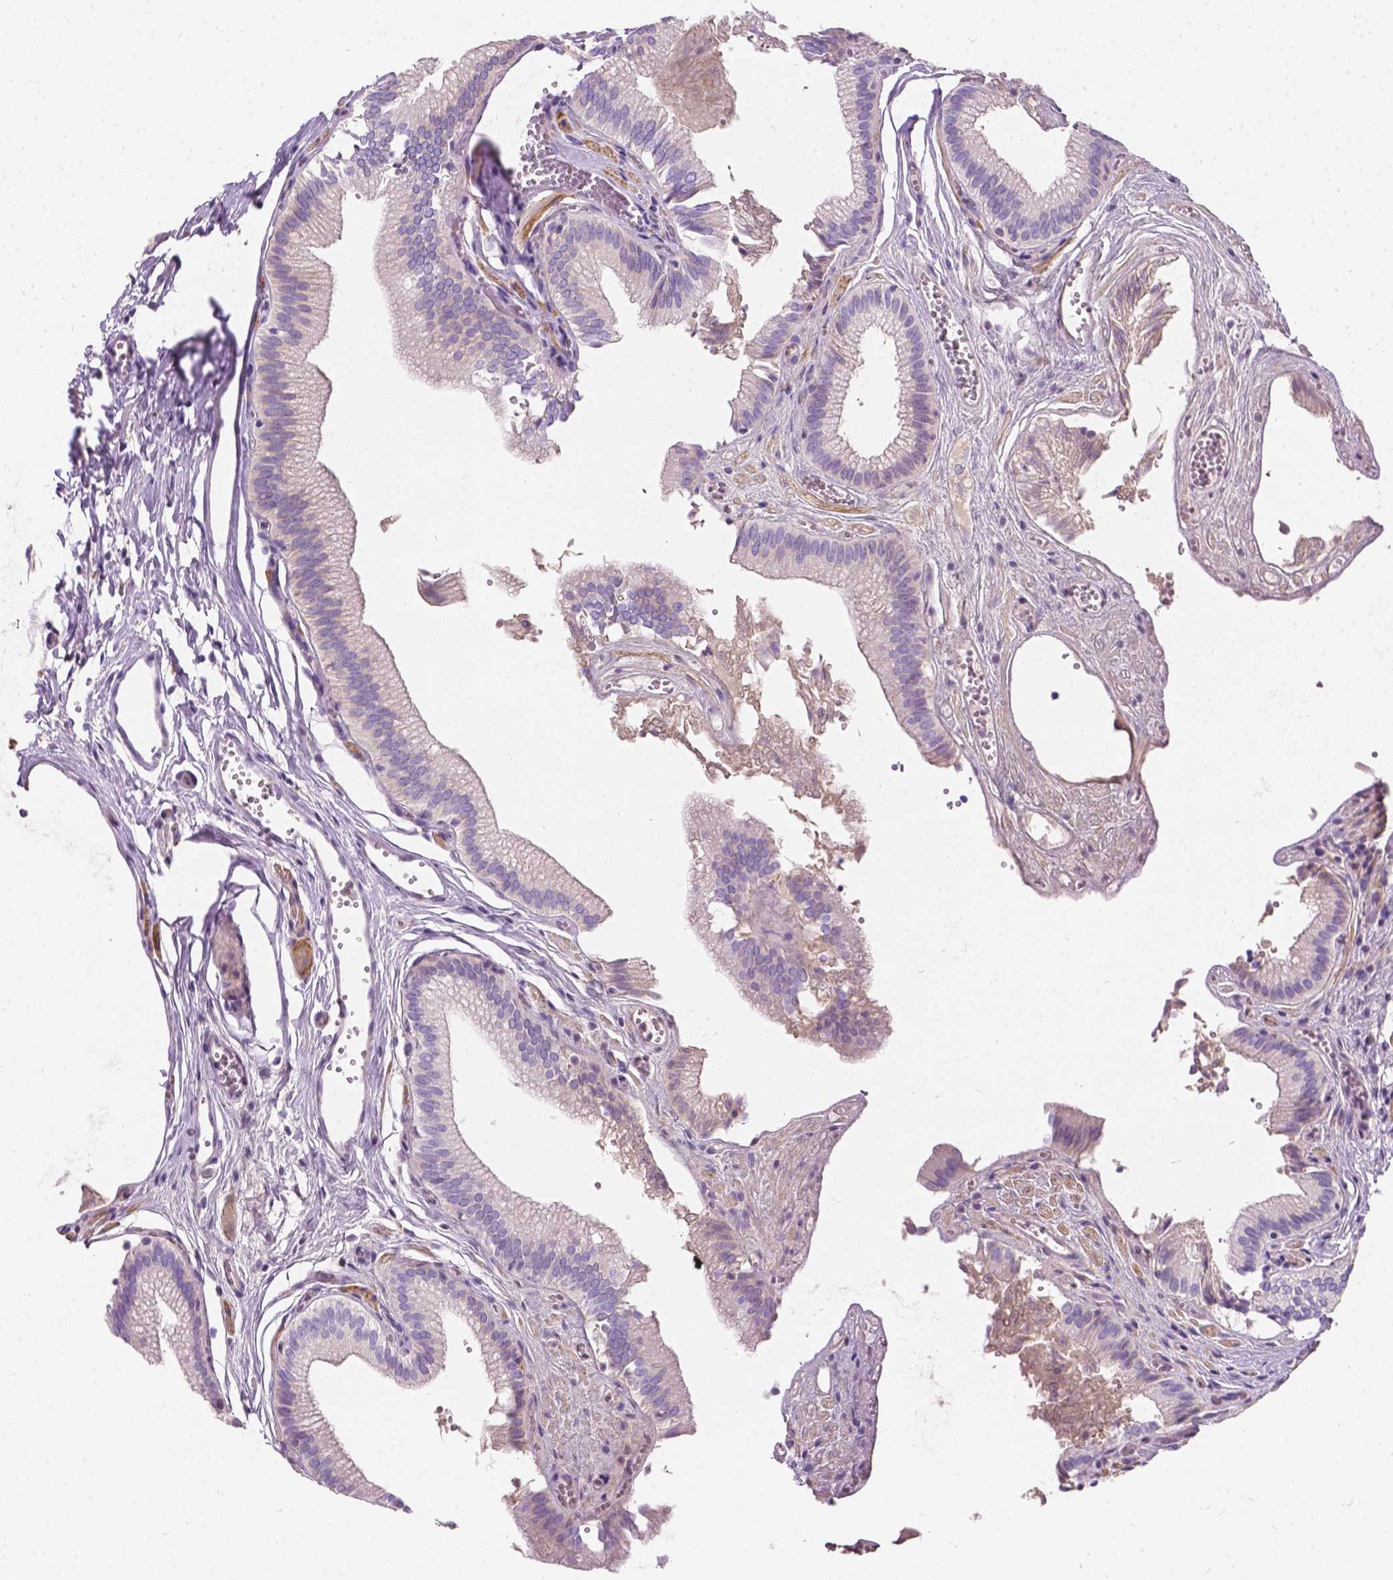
{"staining": {"intensity": "weak", "quantity": "25%-75%", "location": "cytoplasmic/membranous"}, "tissue": "gallbladder", "cell_type": "Glandular cells", "image_type": "normal", "snomed": [{"axis": "morphology", "description": "Normal tissue, NOS"}, {"axis": "topography", "description": "Gallbladder"}, {"axis": "topography", "description": "Peripheral nerve tissue"}], "caption": "Protein staining of benign gallbladder reveals weak cytoplasmic/membranous expression in approximately 25%-75% of glandular cells.", "gene": "GNAO1", "patient": {"sex": "male", "age": 17}}